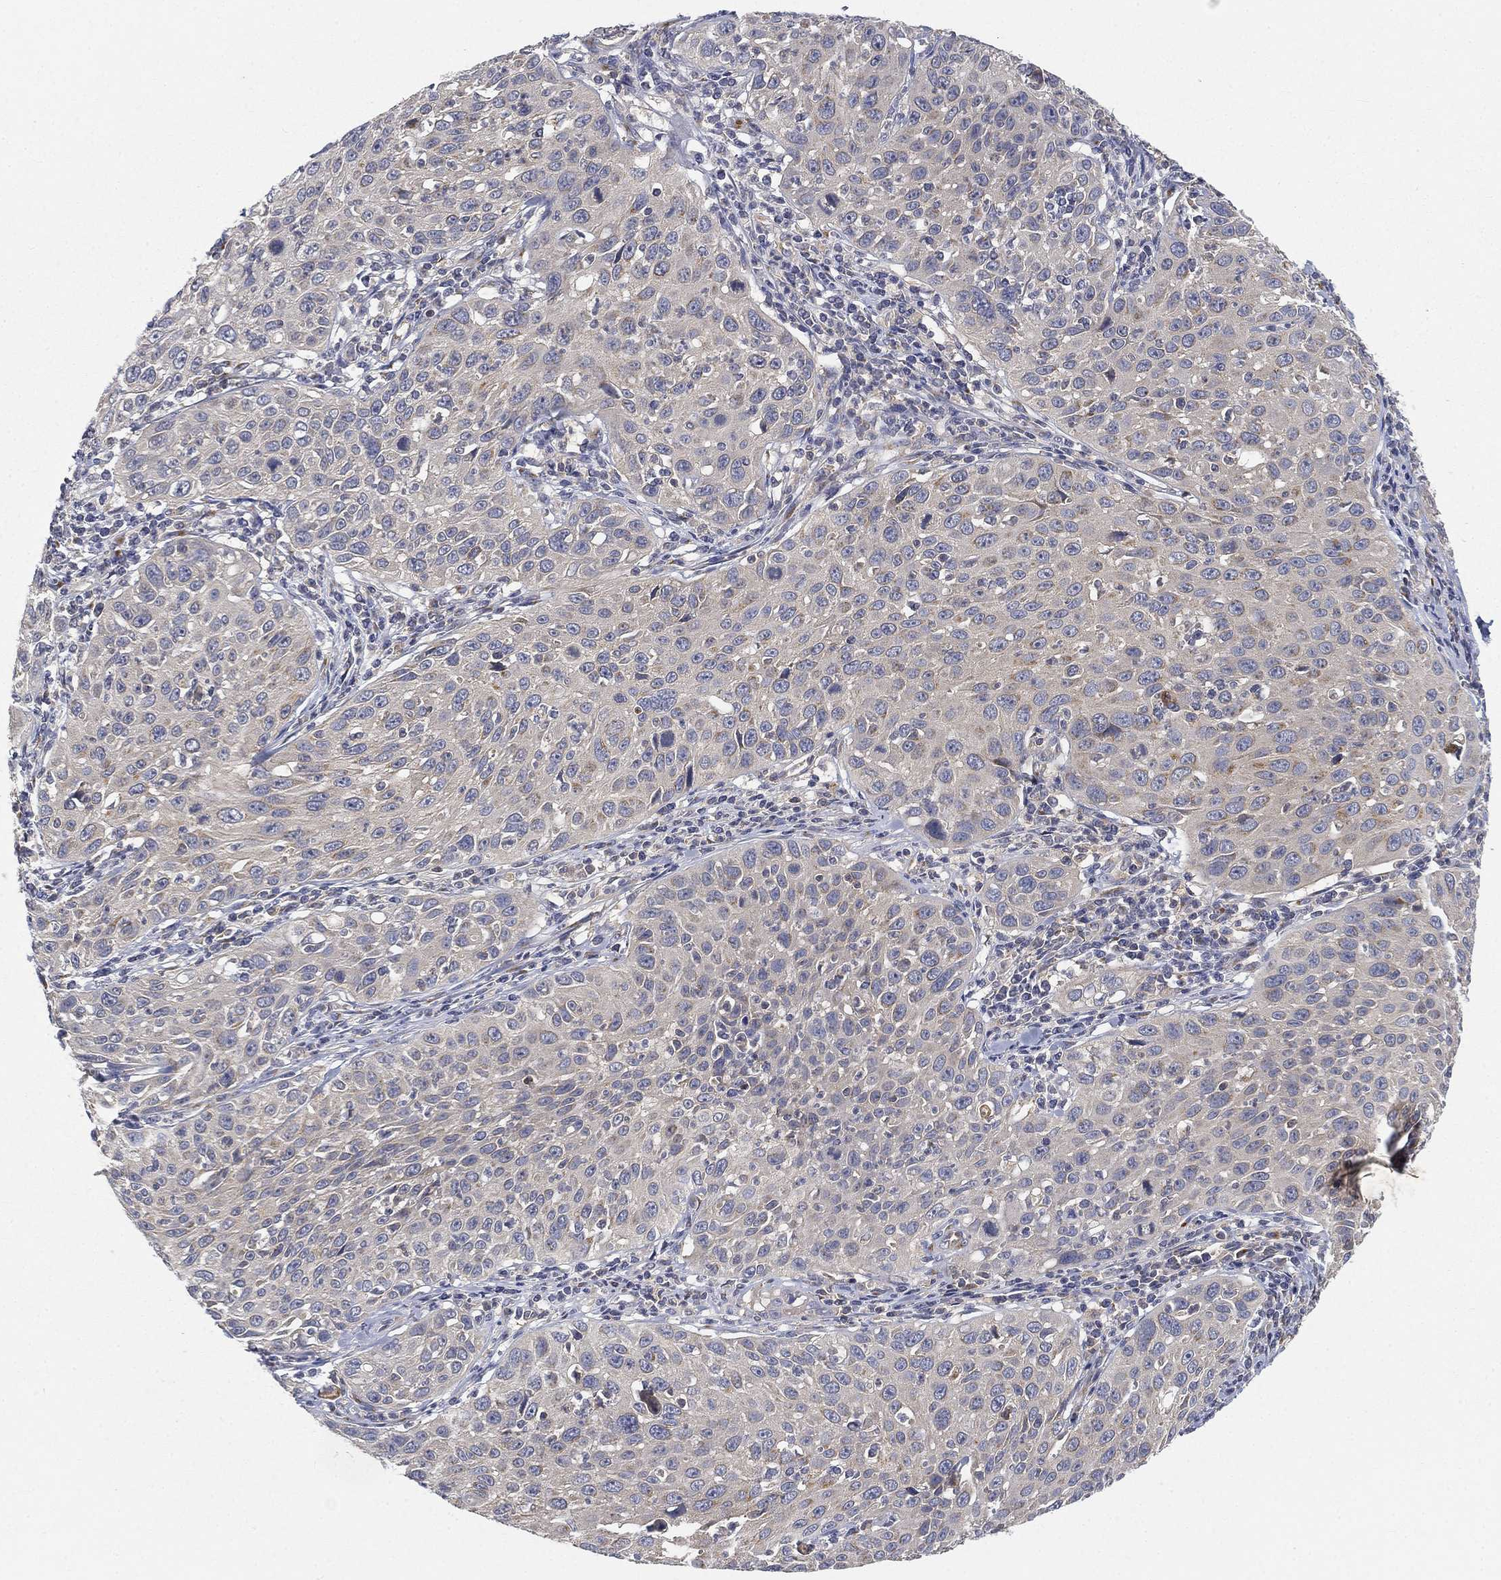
{"staining": {"intensity": "negative", "quantity": "none", "location": "none"}, "tissue": "cervical cancer", "cell_type": "Tumor cells", "image_type": "cancer", "snomed": [{"axis": "morphology", "description": "Squamous cell carcinoma, NOS"}, {"axis": "topography", "description": "Cervix"}], "caption": "DAB immunohistochemical staining of human cervical squamous cell carcinoma reveals no significant staining in tumor cells.", "gene": "CTSL", "patient": {"sex": "female", "age": 26}}